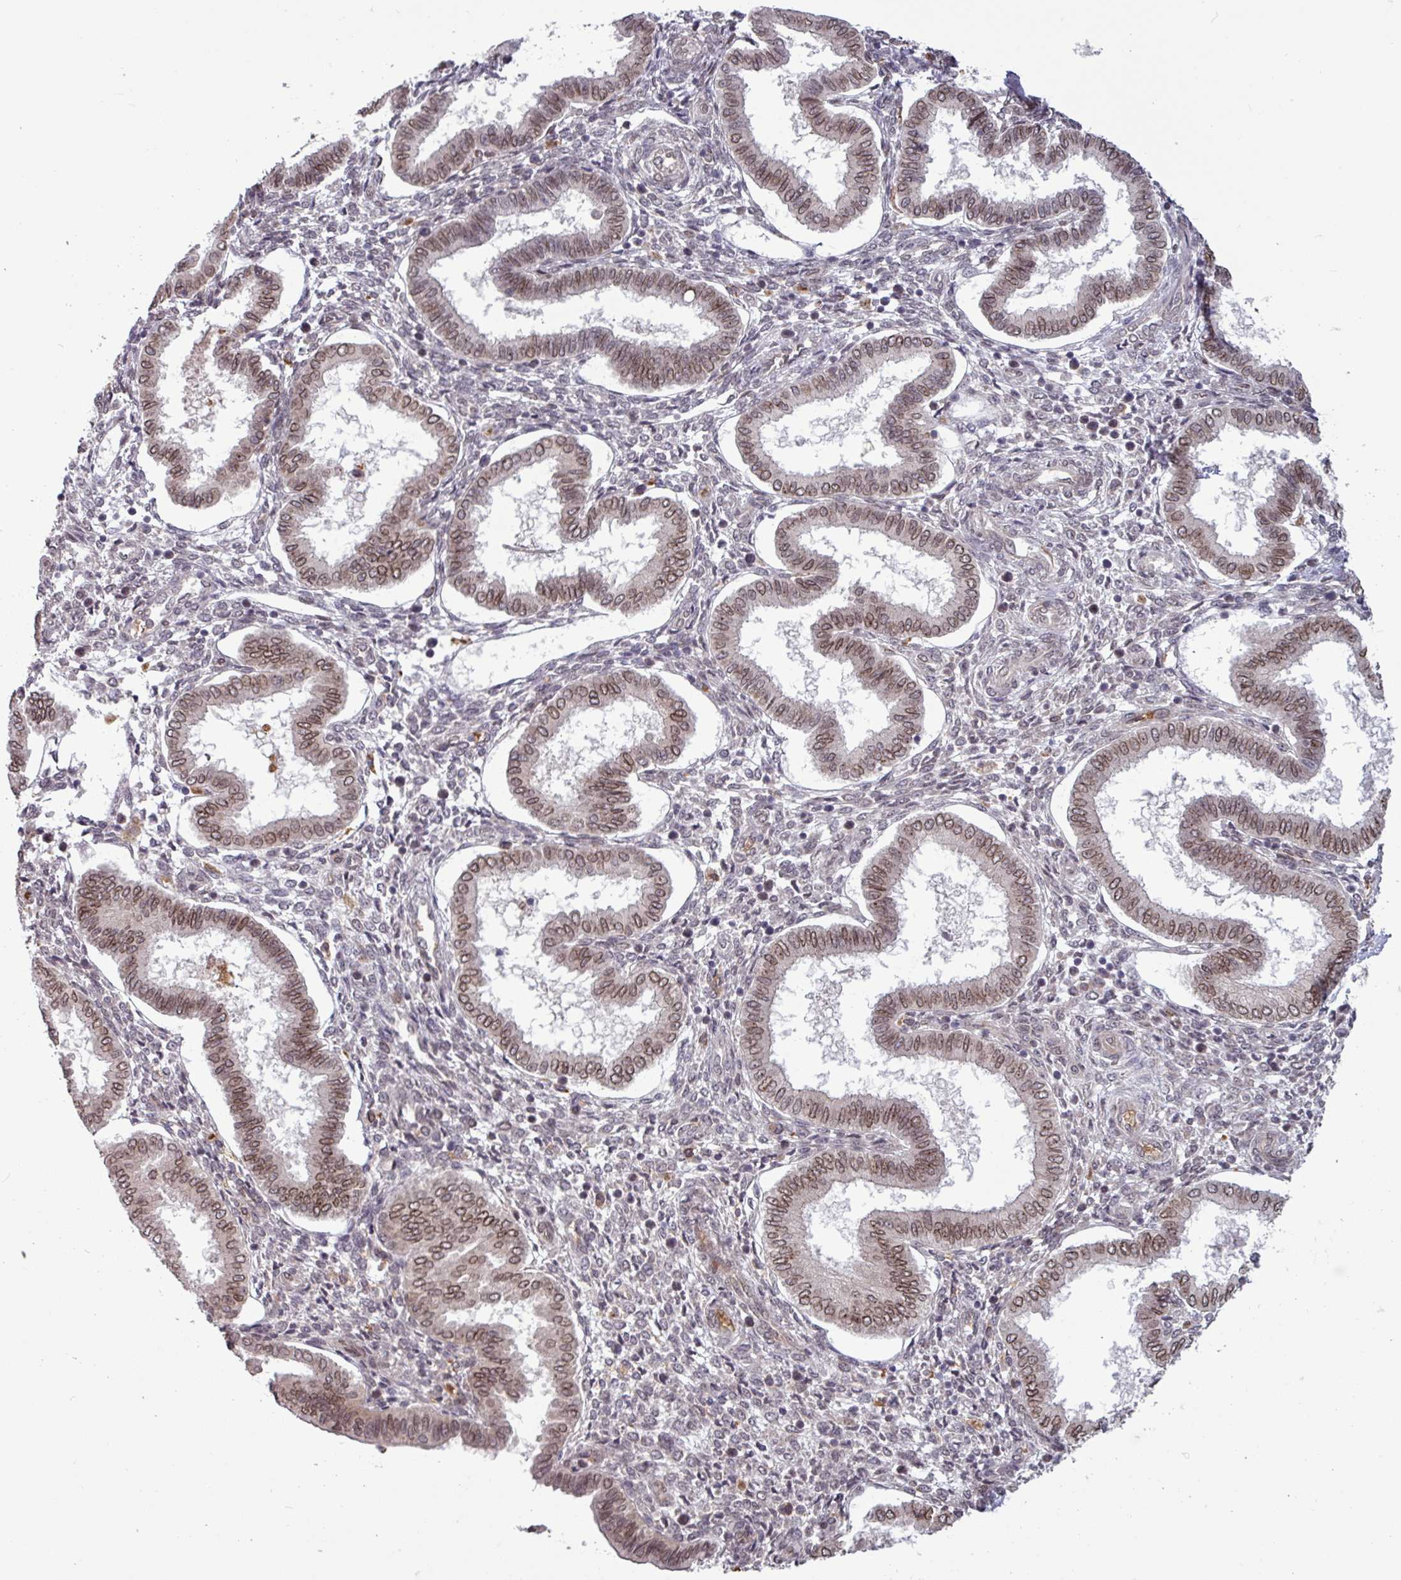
{"staining": {"intensity": "weak", "quantity": "25%-75%", "location": "cytoplasmic/membranous,nuclear"}, "tissue": "endometrium", "cell_type": "Cells in endometrial stroma", "image_type": "normal", "snomed": [{"axis": "morphology", "description": "Normal tissue, NOS"}, {"axis": "topography", "description": "Endometrium"}], "caption": "Endometrium stained with DAB immunohistochemistry (IHC) exhibits low levels of weak cytoplasmic/membranous,nuclear staining in about 25%-75% of cells in endometrial stroma.", "gene": "RBM4B", "patient": {"sex": "female", "age": 24}}